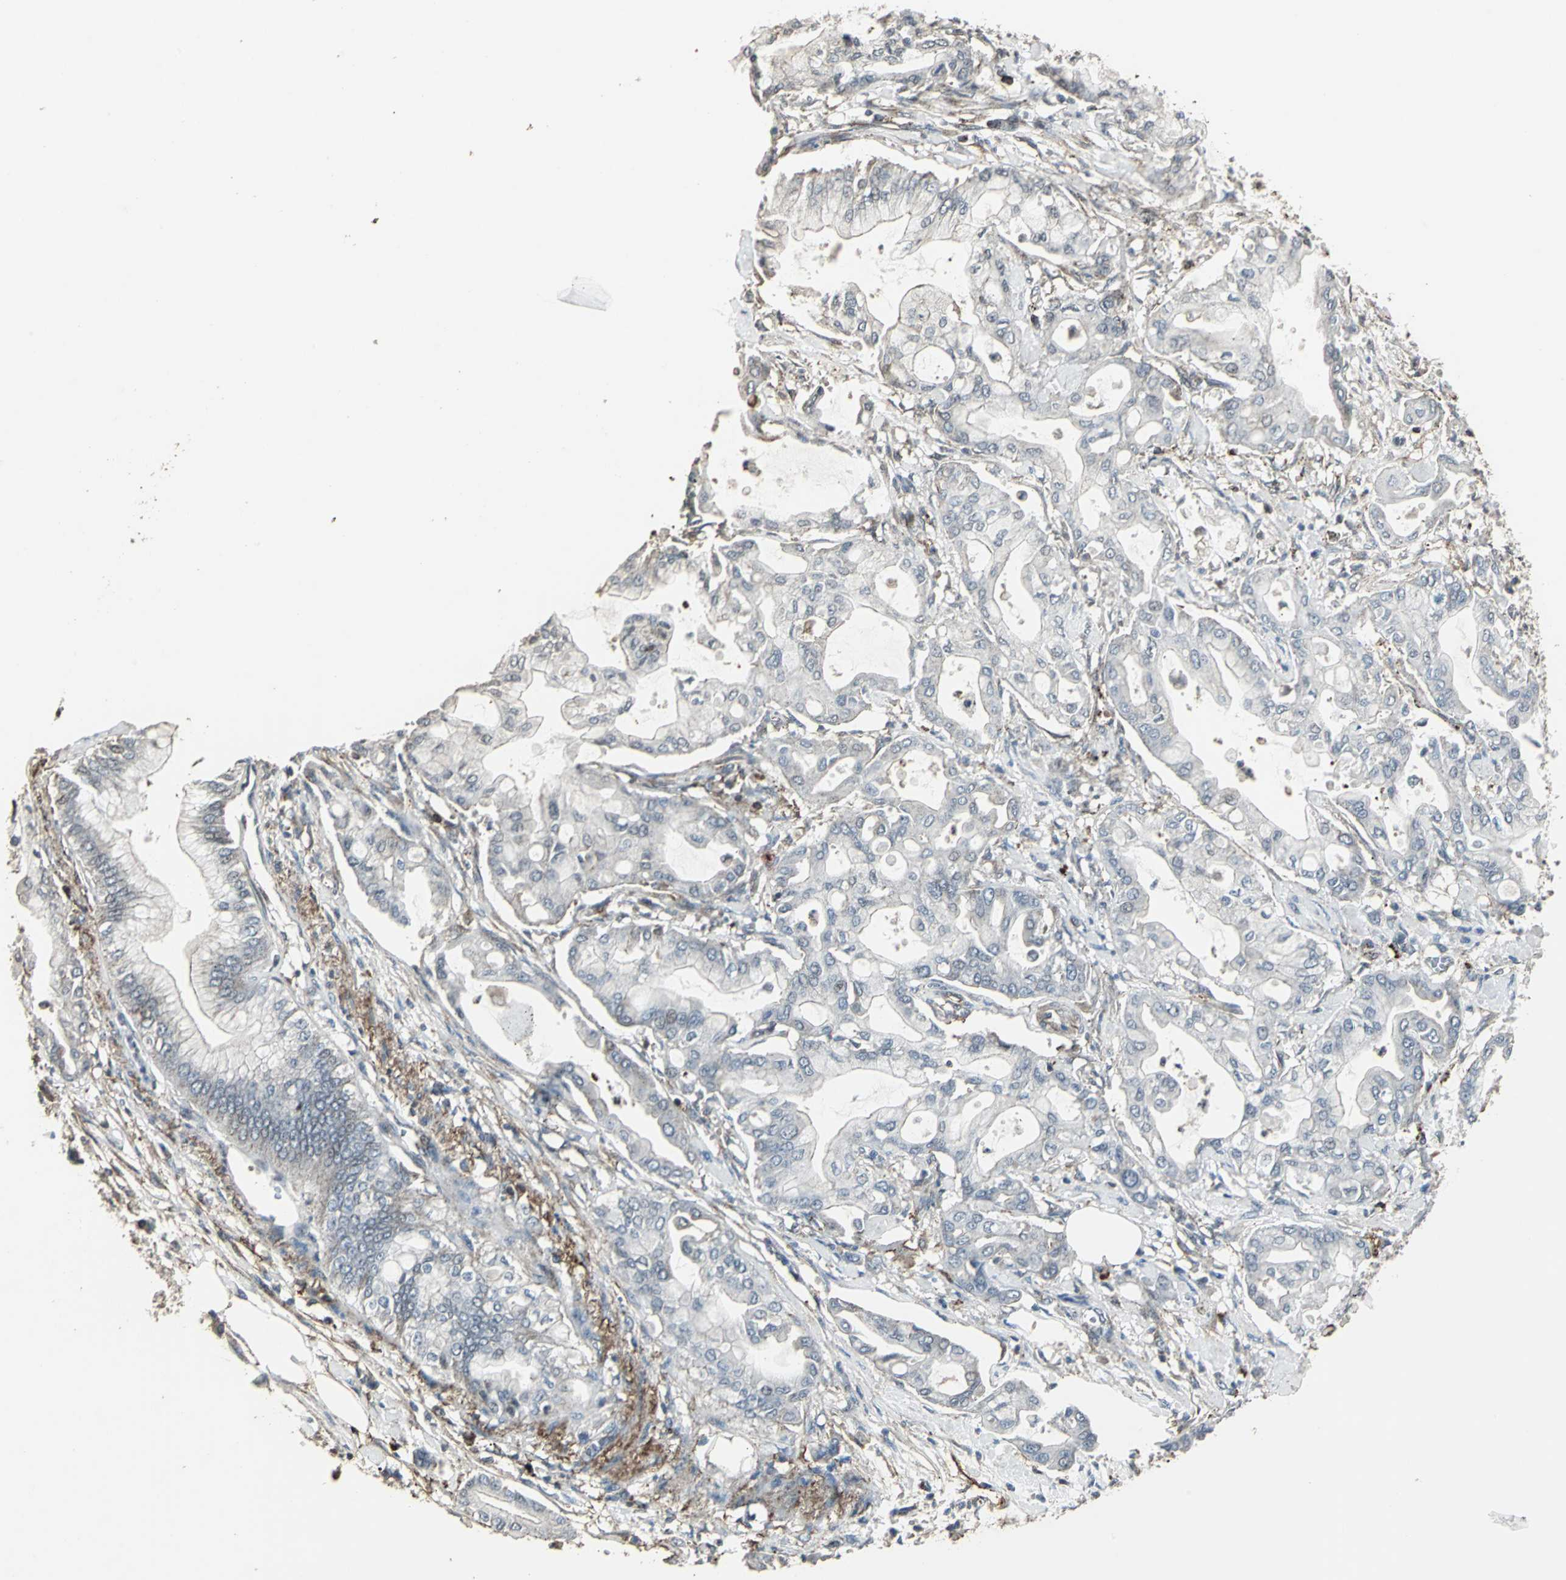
{"staining": {"intensity": "negative", "quantity": "none", "location": "none"}, "tissue": "pancreatic cancer", "cell_type": "Tumor cells", "image_type": "cancer", "snomed": [{"axis": "morphology", "description": "Adenocarcinoma, NOS"}, {"axis": "morphology", "description": "Adenocarcinoma, metastatic, NOS"}, {"axis": "topography", "description": "Lymph node"}, {"axis": "topography", "description": "Pancreas"}, {"axis": "topography", "description": "Duodenum"}], "caption": "A photomicrograph of pancreatic cancer (adenocarcinoma) stained for a protein exhibits no brown staining in tumor cells.", "gene": "DNAJB4", "patient": {"sex": "female", "age": 64}}